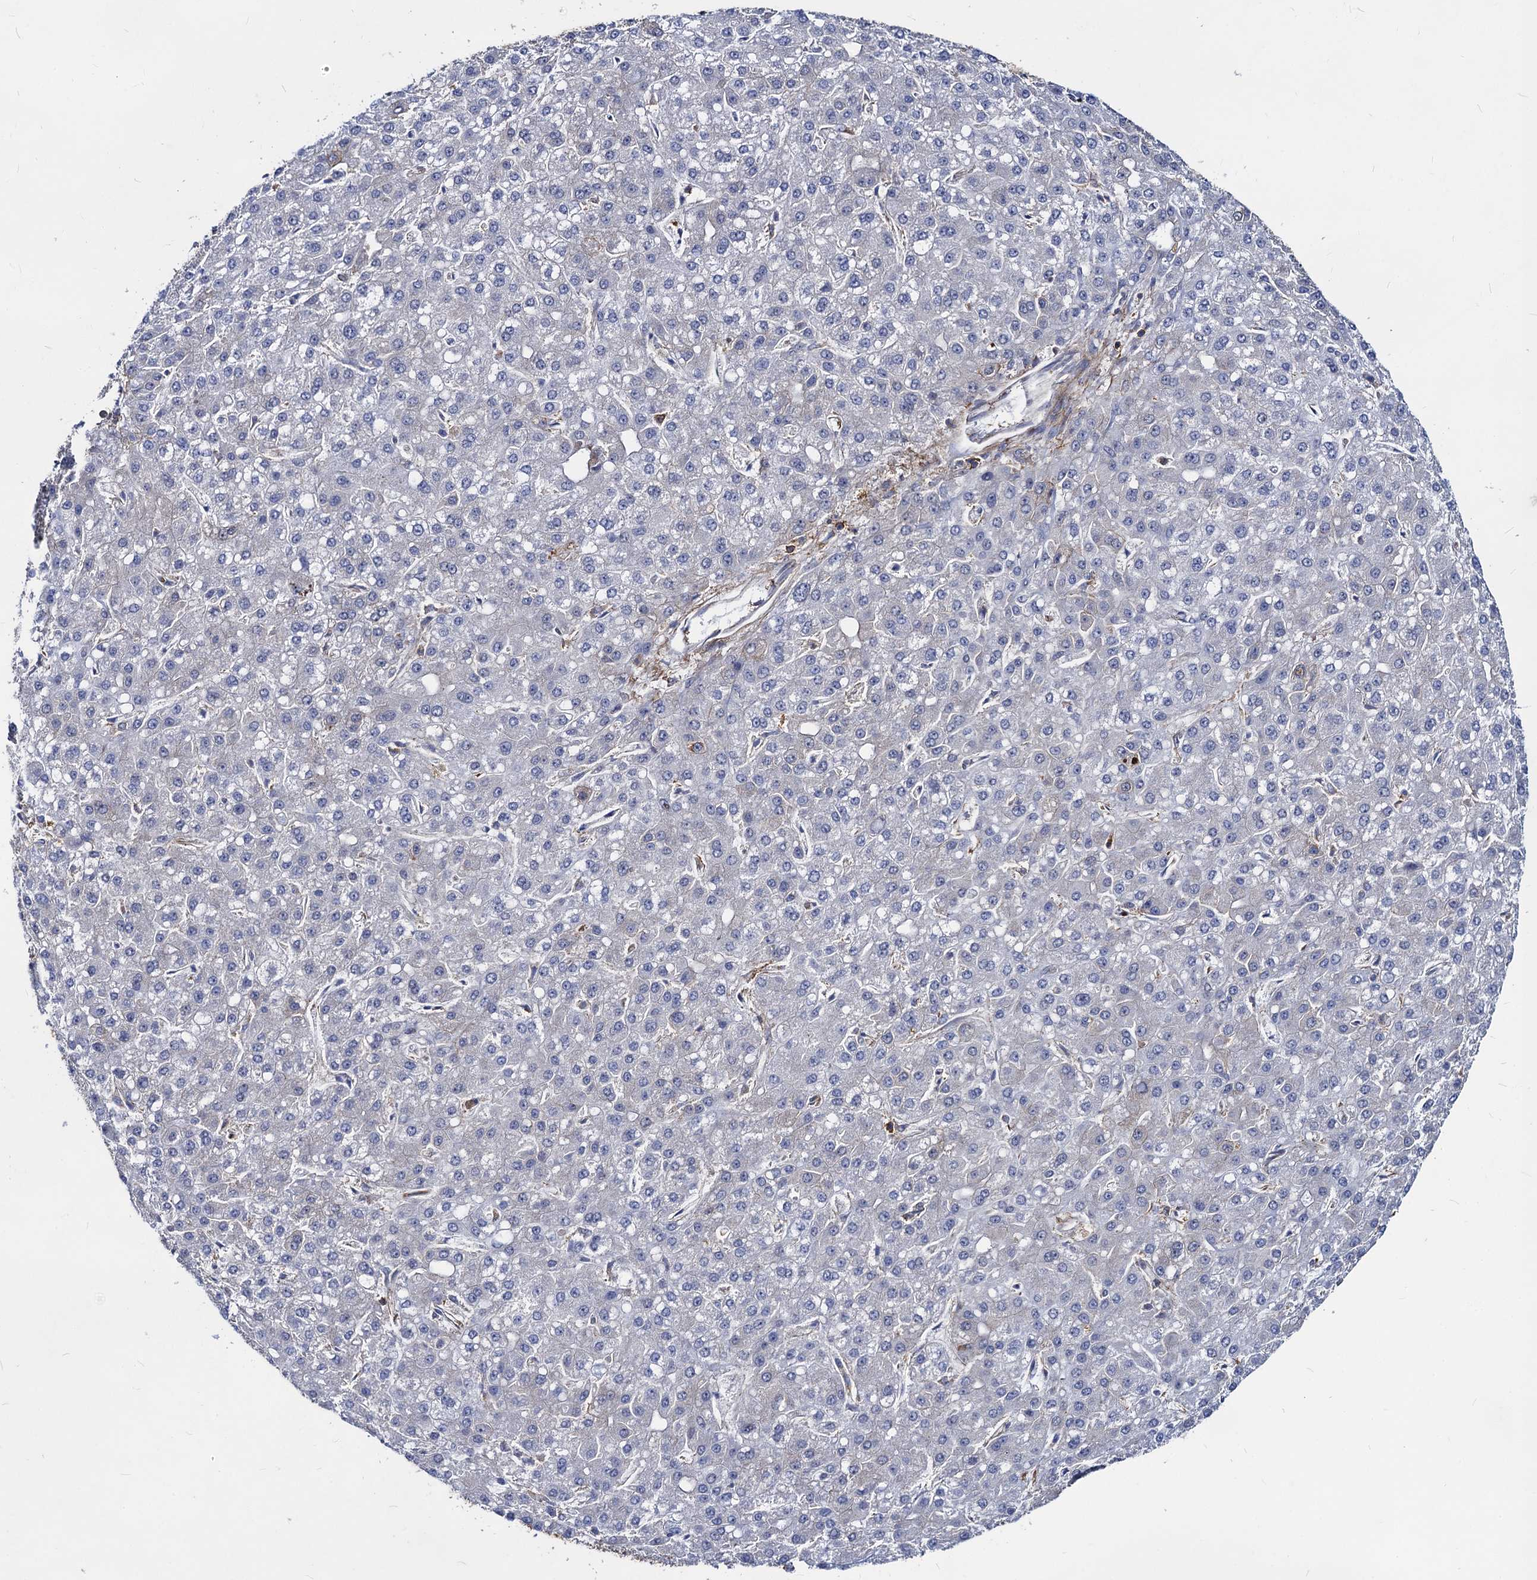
{"staining": {"intensity": "negative", "quantity": "none", "location": "none"}, "tissue": "liver cancer", "cell_type": "Tumor cells", "image_type": "cancer", "snomed": [{"axis": "morphology", "description": "Carcinoma, Hepatocellular, NOS"}, {"axis": "topography", "description": "Liver"}], "caption": "Liver cancer stained for a protein using IHC displays no expression tumor cells.", "gene": "DYDC1", "patient": {"sex": "male", "age": 67}}